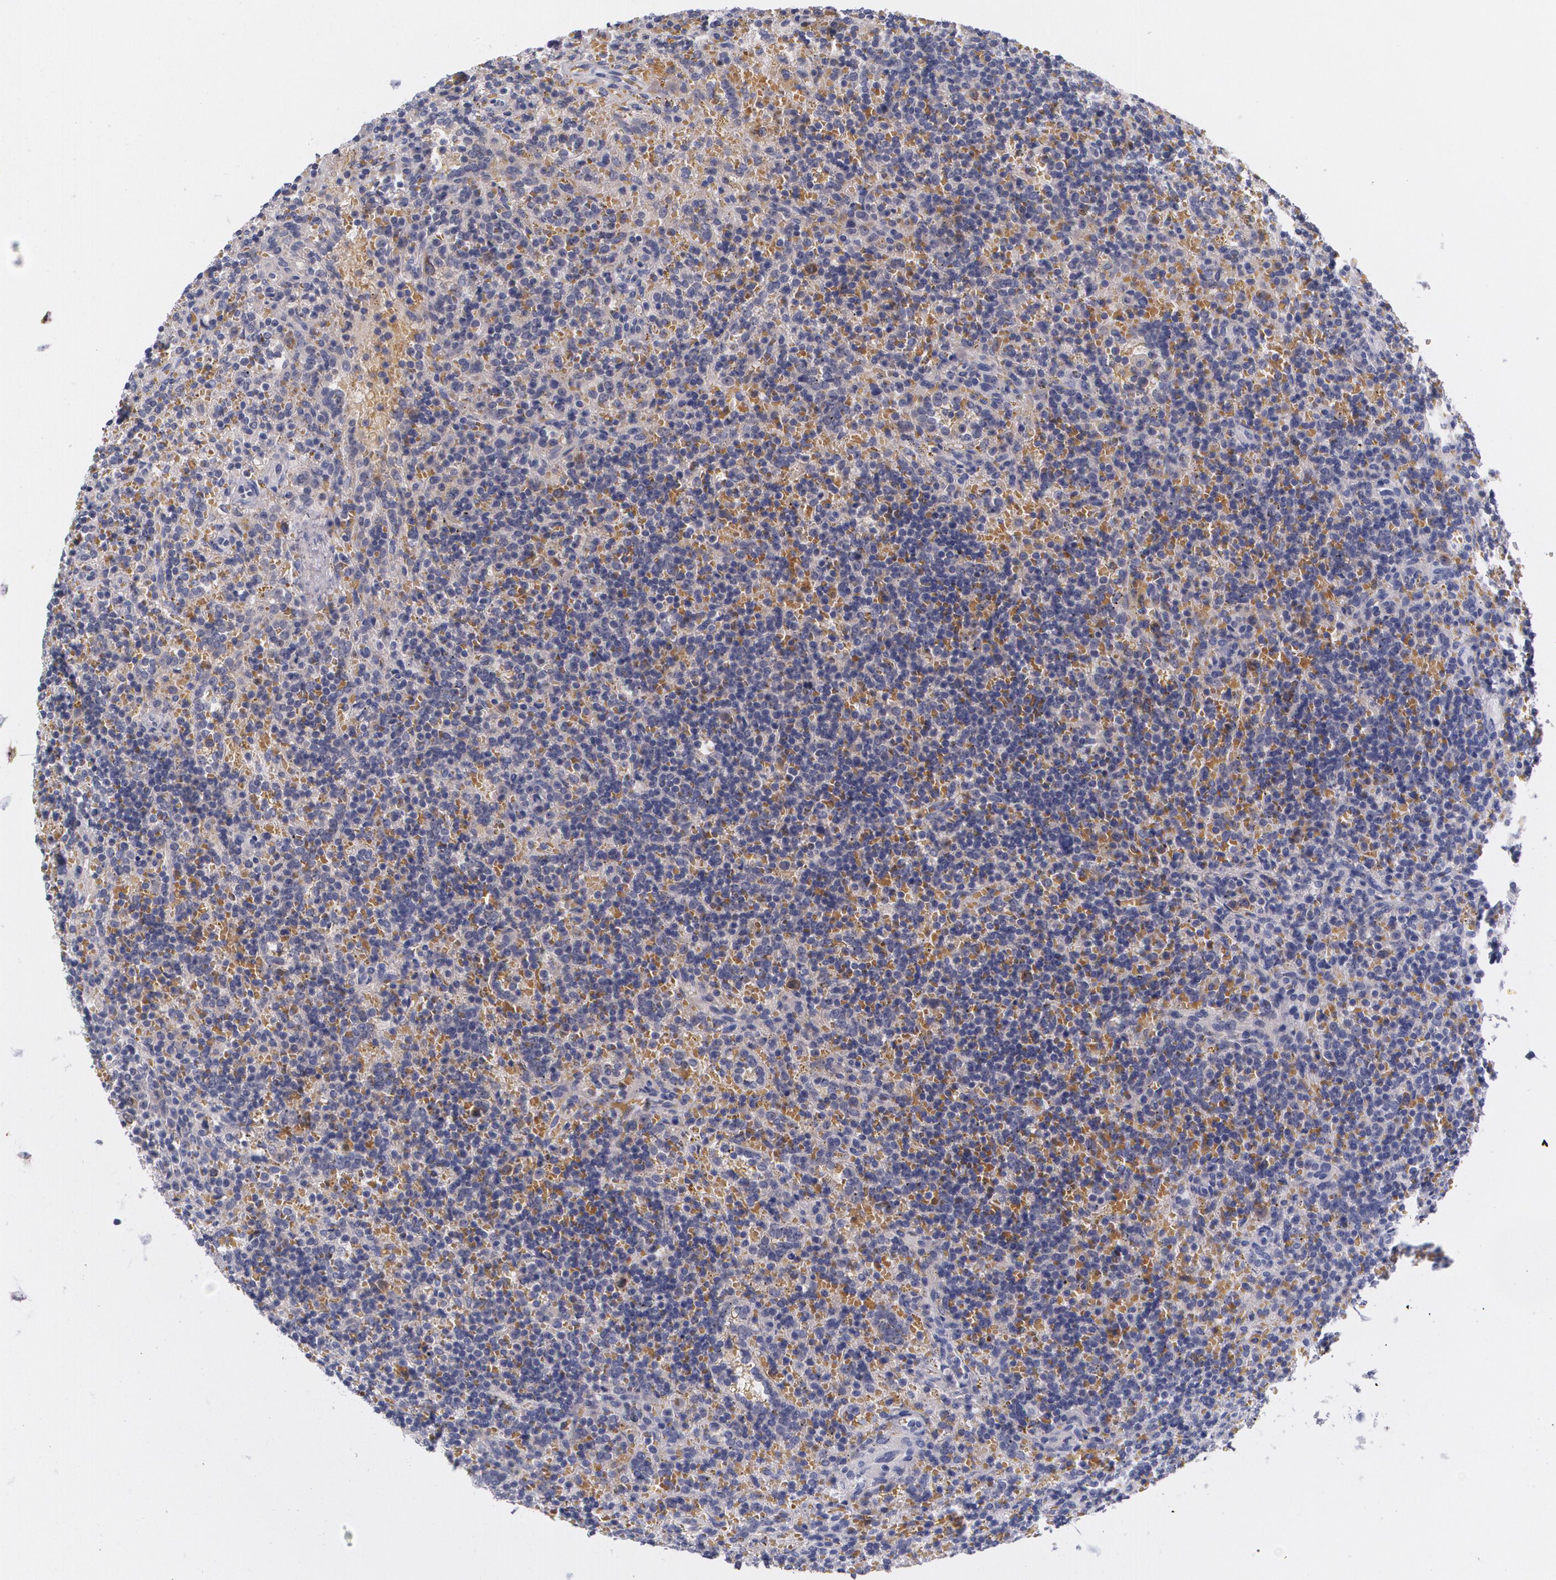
{"staining": {"intensity": "moderate", "quantity": "<25%", "location": "cytoplasmic/membranous"}, "tissue": "lymphoma", "cell_type": "Tumor cells", "image_type": "cancer", "snomed": [{"axis": "morphology", "description": "Malignant lymphoma, non-Hodgkin's type, Low grade"}, {"axis": "topography", "description": "Spleen"}], "caption": "Malignant lymphoma, non-Hodgkin's type (low-grade) tissue displays moderate cytoplasmic/membranous positivity in approximately <25% of tumor cells Nuclei are stained in blue.", "gene": "HMMR", "patient": {"sex": "male", "age": 67}}